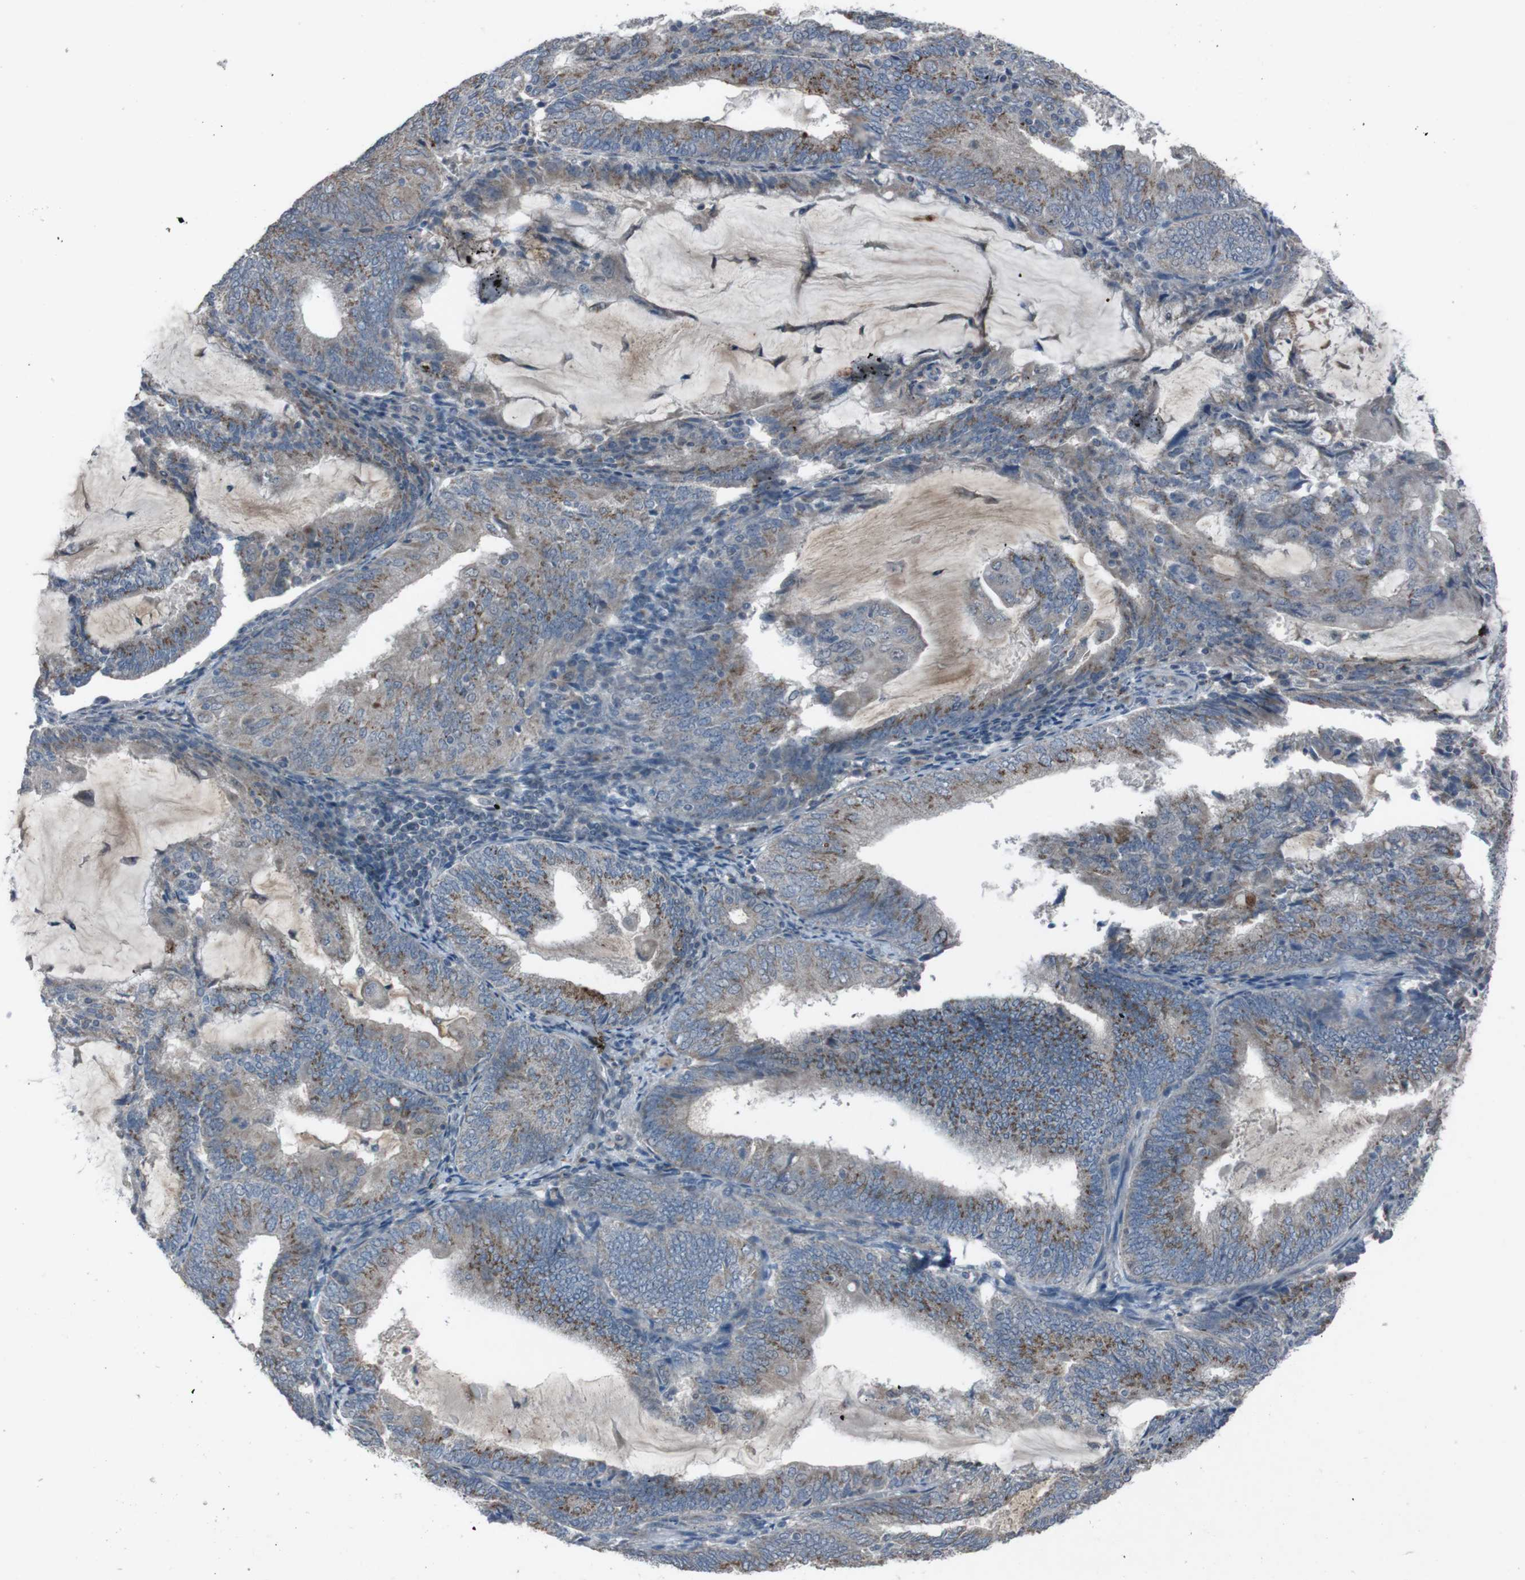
{"staining": {"intensity": "moderate", "quantity": "25%-75%", "location": "cytoplasmic/membranous"}, "tissue": "endometrial cancer", "cell_type": "Tumor cells", "image_type": "cancer", "snomed": [{"axis": "morphology", "description": "Adenocarcinoma, NOS"}, {"axis": "topography", "description": "Endometrium"}], "caption": "Adenocarcinoma (endometrial) stained with a protein marker exhibits moderate staining in tumor cells.", "gene": "EFNA5", "patient": {"sex": "female", "age": 81}}